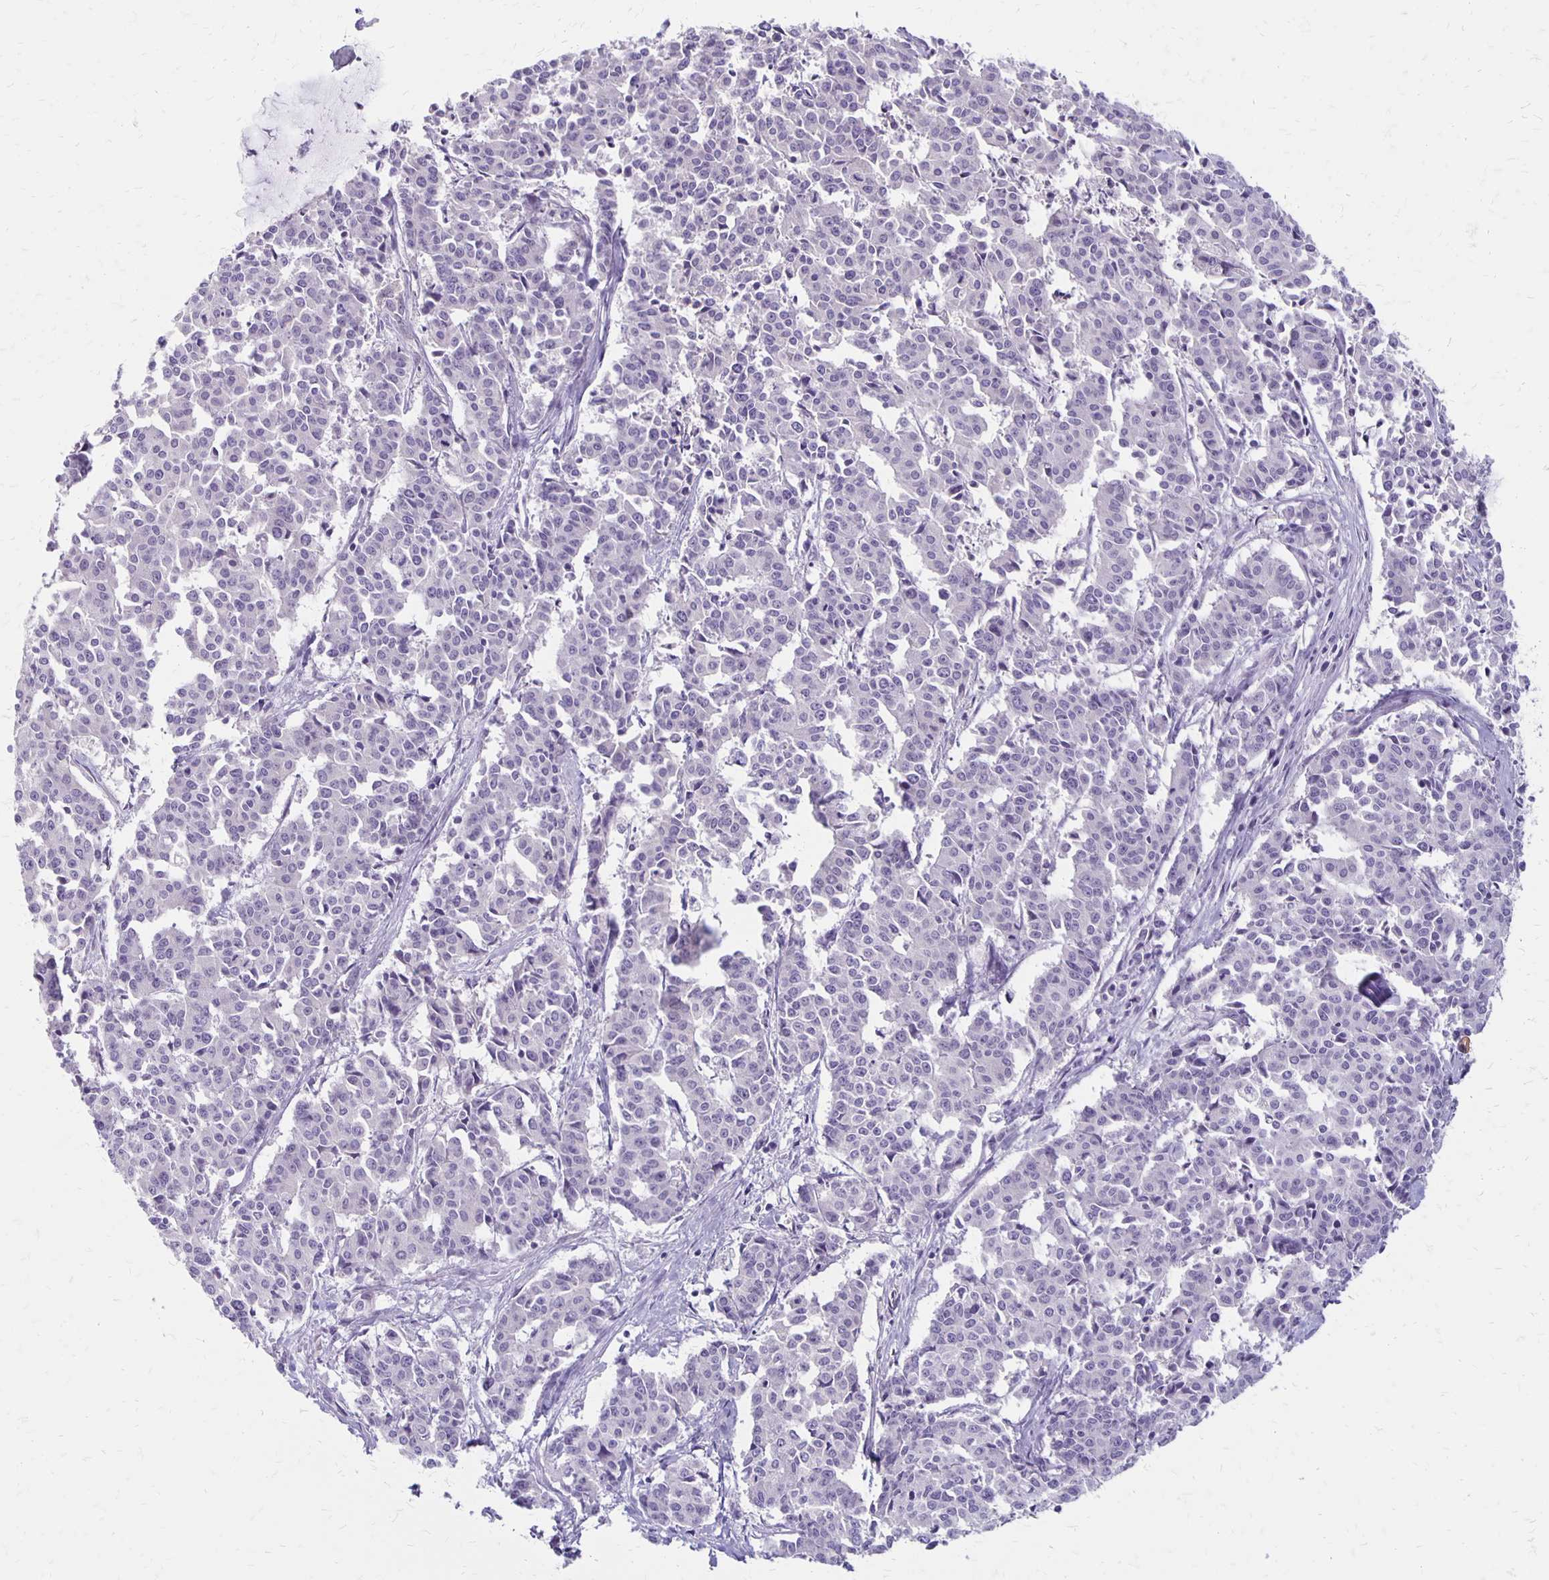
{"staining": {"intensity": "negative", "quantity": "none", "location": "none"}, "tissue": "cervical cancer", "cell_type": "Tumor cells", "image_type": "cancer", "snomed": [{"axis": "morphology", "description": "Squamous cell carcinoma, NOS"}, {"axis": "topography", "description": "Cervix"}], "caption": "DAB (3,3'-diaminobenzidine) immunohistochemical staining of squamous cell carcinoma (cervical) reveals no significant expression in tumor cells. (DAB IHC, high magnification).", "gene": "HOMER1", "patient": {"sex": "female", "age": 28}}